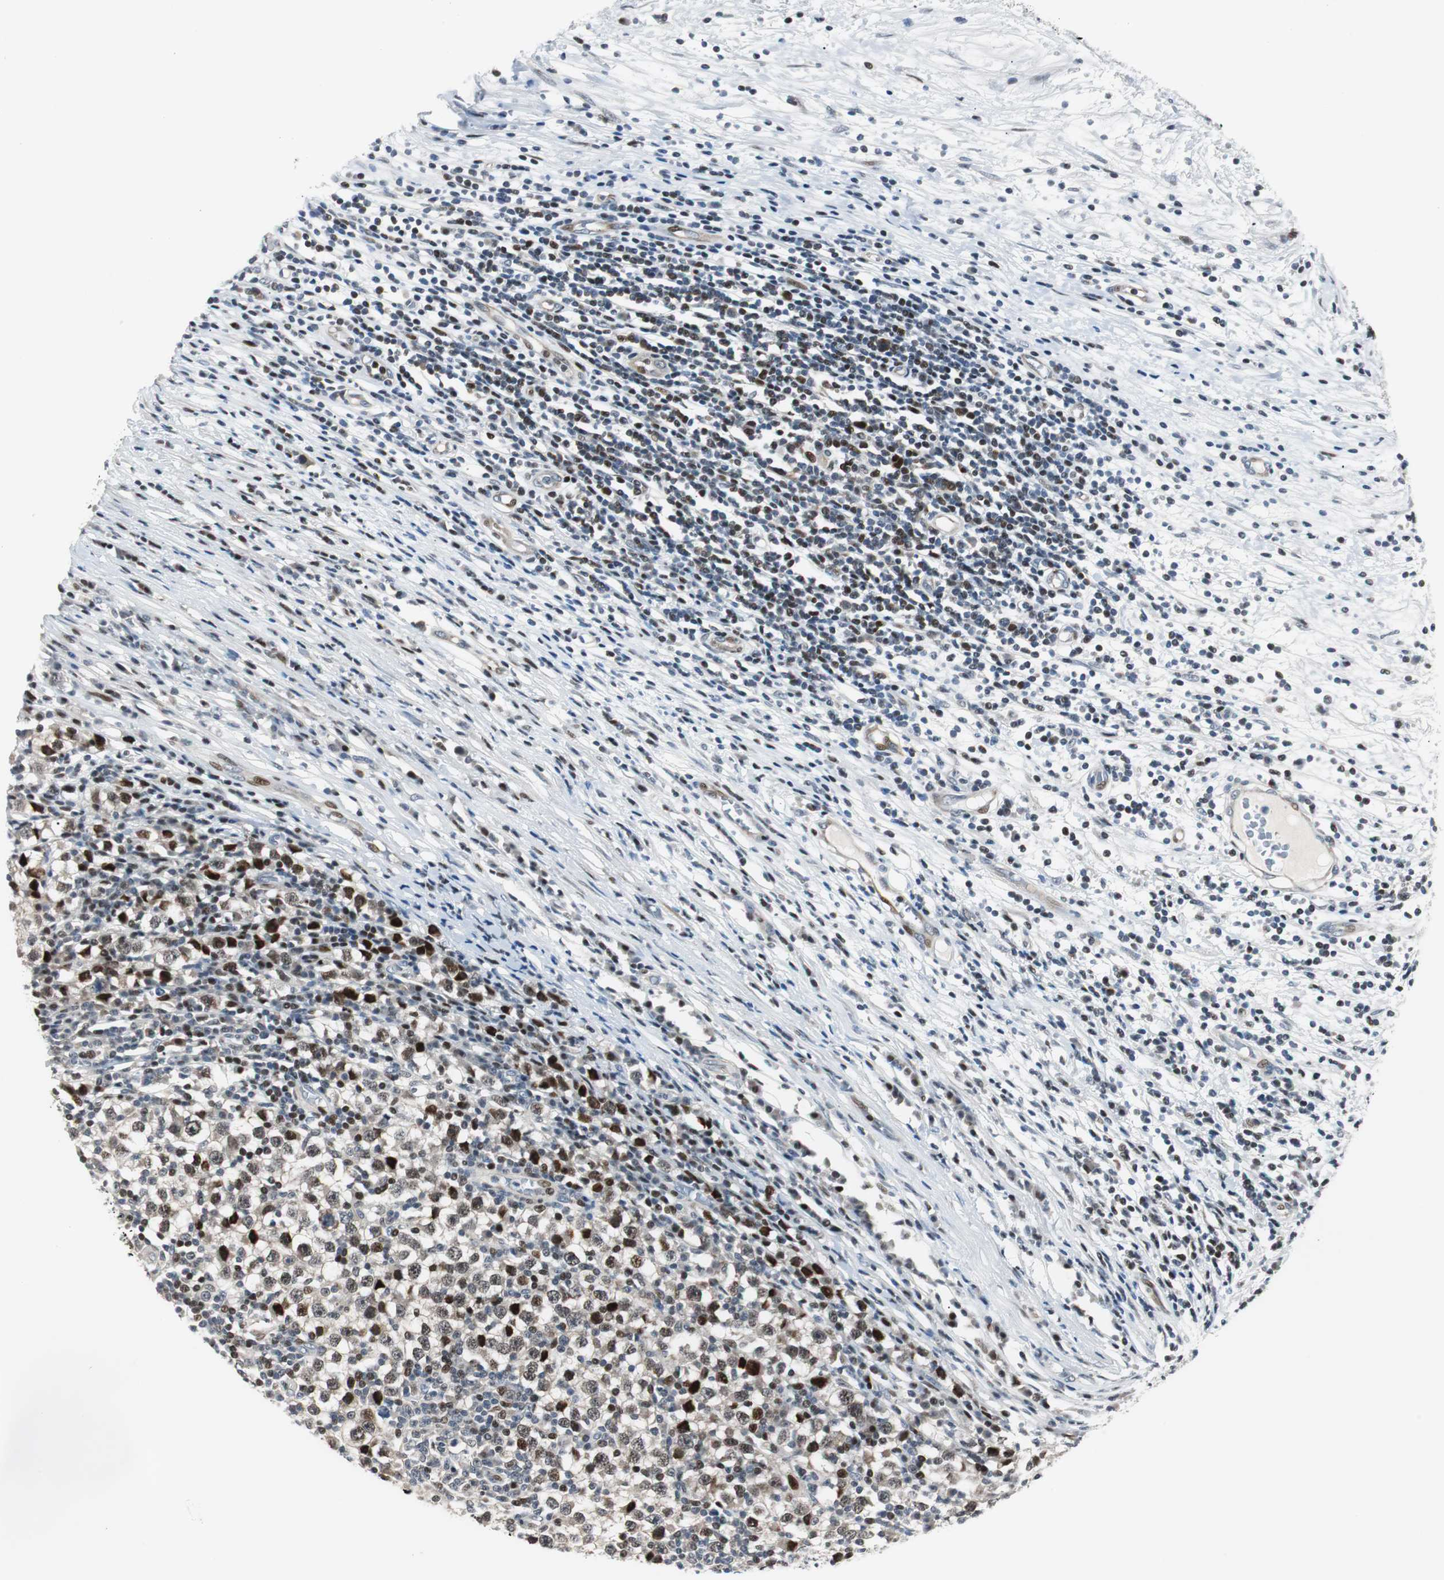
{"staining": {"intensity": "moderate", "quantity": "<25%", "location": "nuclear"}, "tissue": "testis cancer", "cell_type": "Tumor cells", "image_type": "cancer", "snomed": [{"axis": "morphology", "description": "Seminoma, NOS"}, {"axis": "topography", "description": "Testis"}], "caption": "Immunohistochemistry (IHC) micrograph of neoplastic tissue: testis seminoma stained using immunohistochemistry (IHC) shows low levels of moderate protein expression localized specifically in the nuclear of tumor cells, appearing as a nuclear brown color.", "gene": "RAD1", "patient": {"sex": "male", "age": 65}}